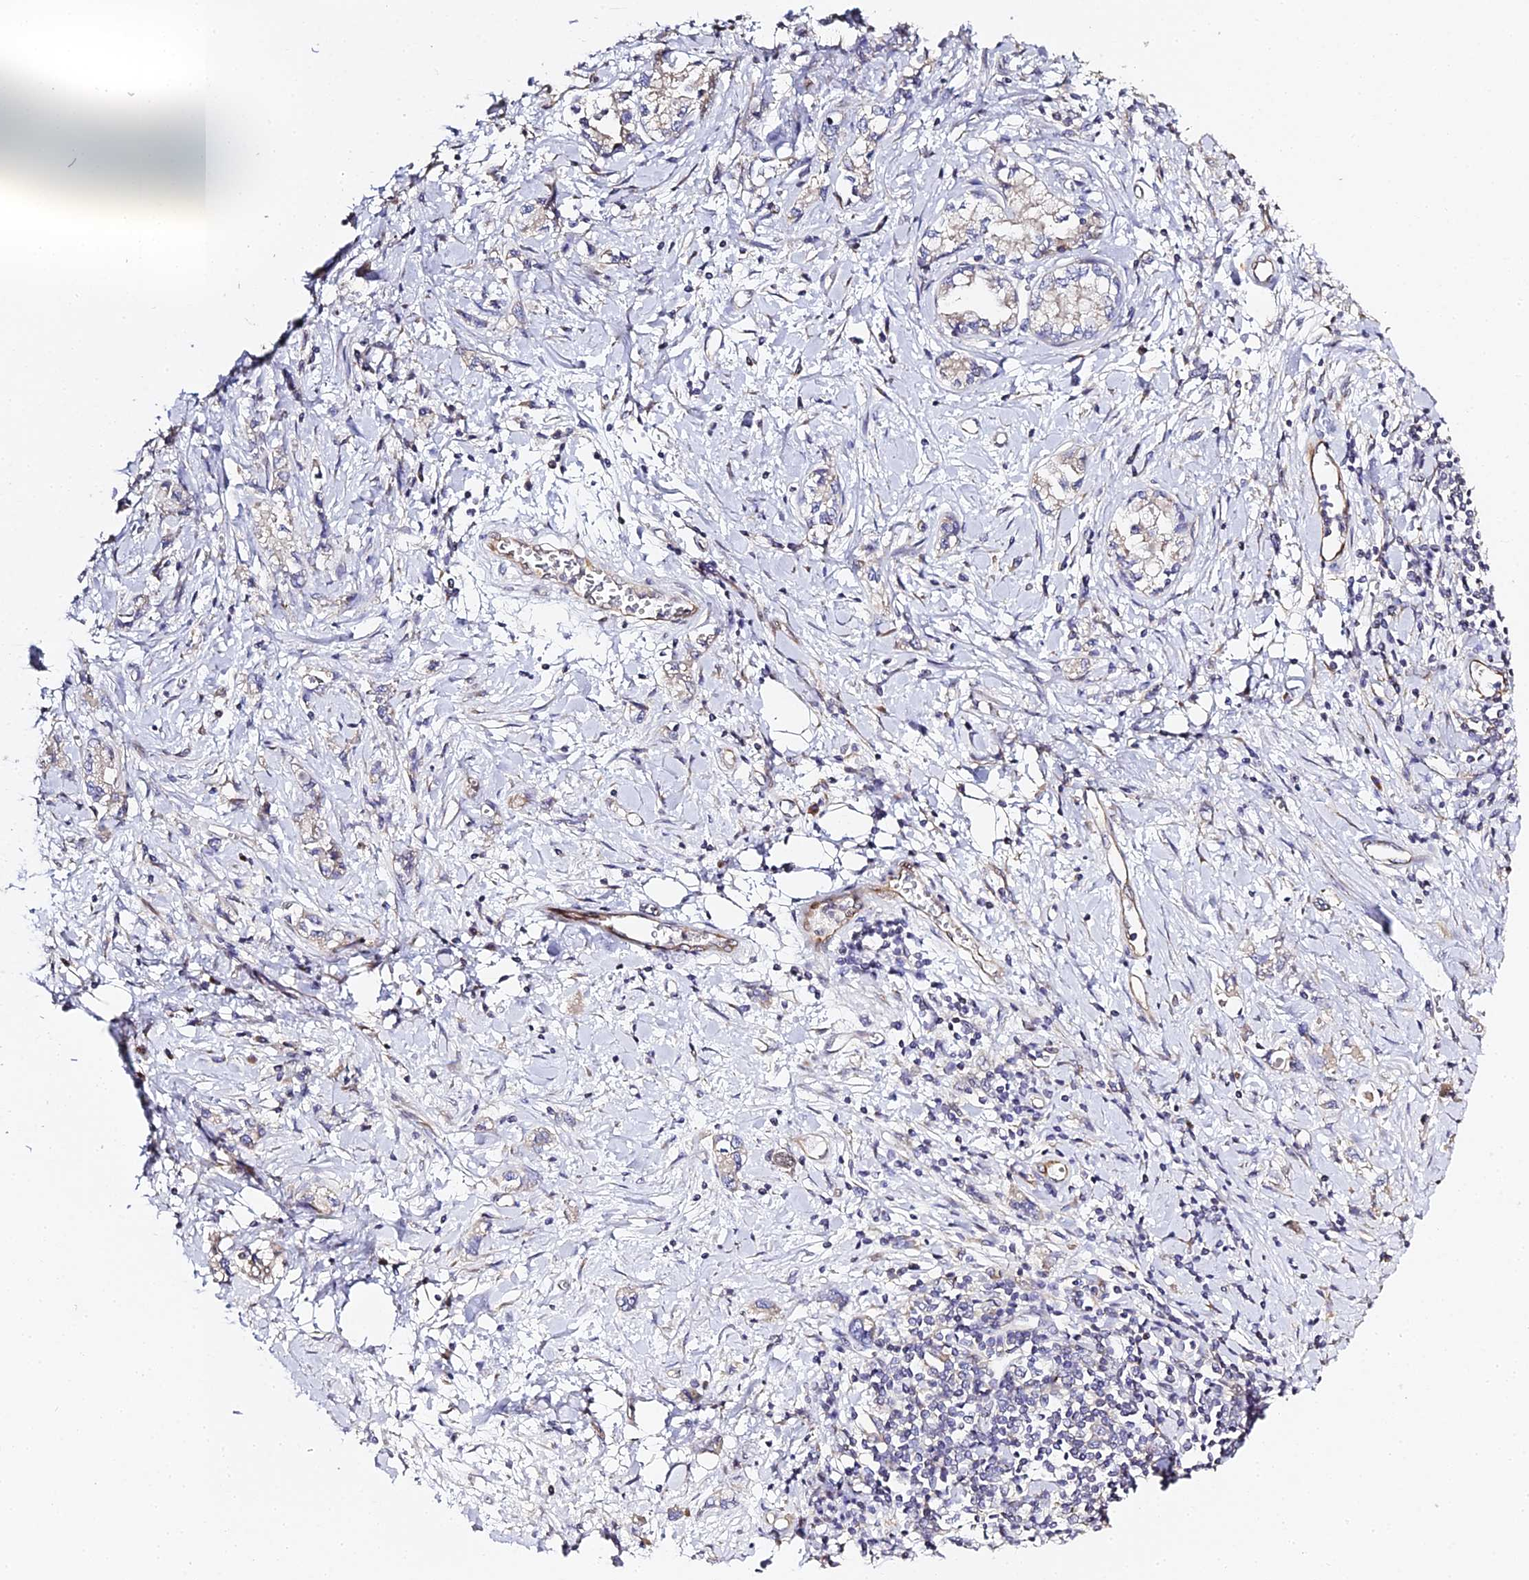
{"staining": {"intensity": "negative", "quantity": "none", "location": "none"}, "tissue": "stomach cancer", "cell_type": "Tumor cells", "image_type": "cancer", "snomed": [{"axis": "morphology", "description": "Adenocarcinoma, NOS"}, {"axis": "topography", "description": "Stomach"}], "caption": "An image of human stomach cancer is negative for staining in tumor cells.", "gene": "SERP1", "patient": {"sex": "female", "age": 76}}